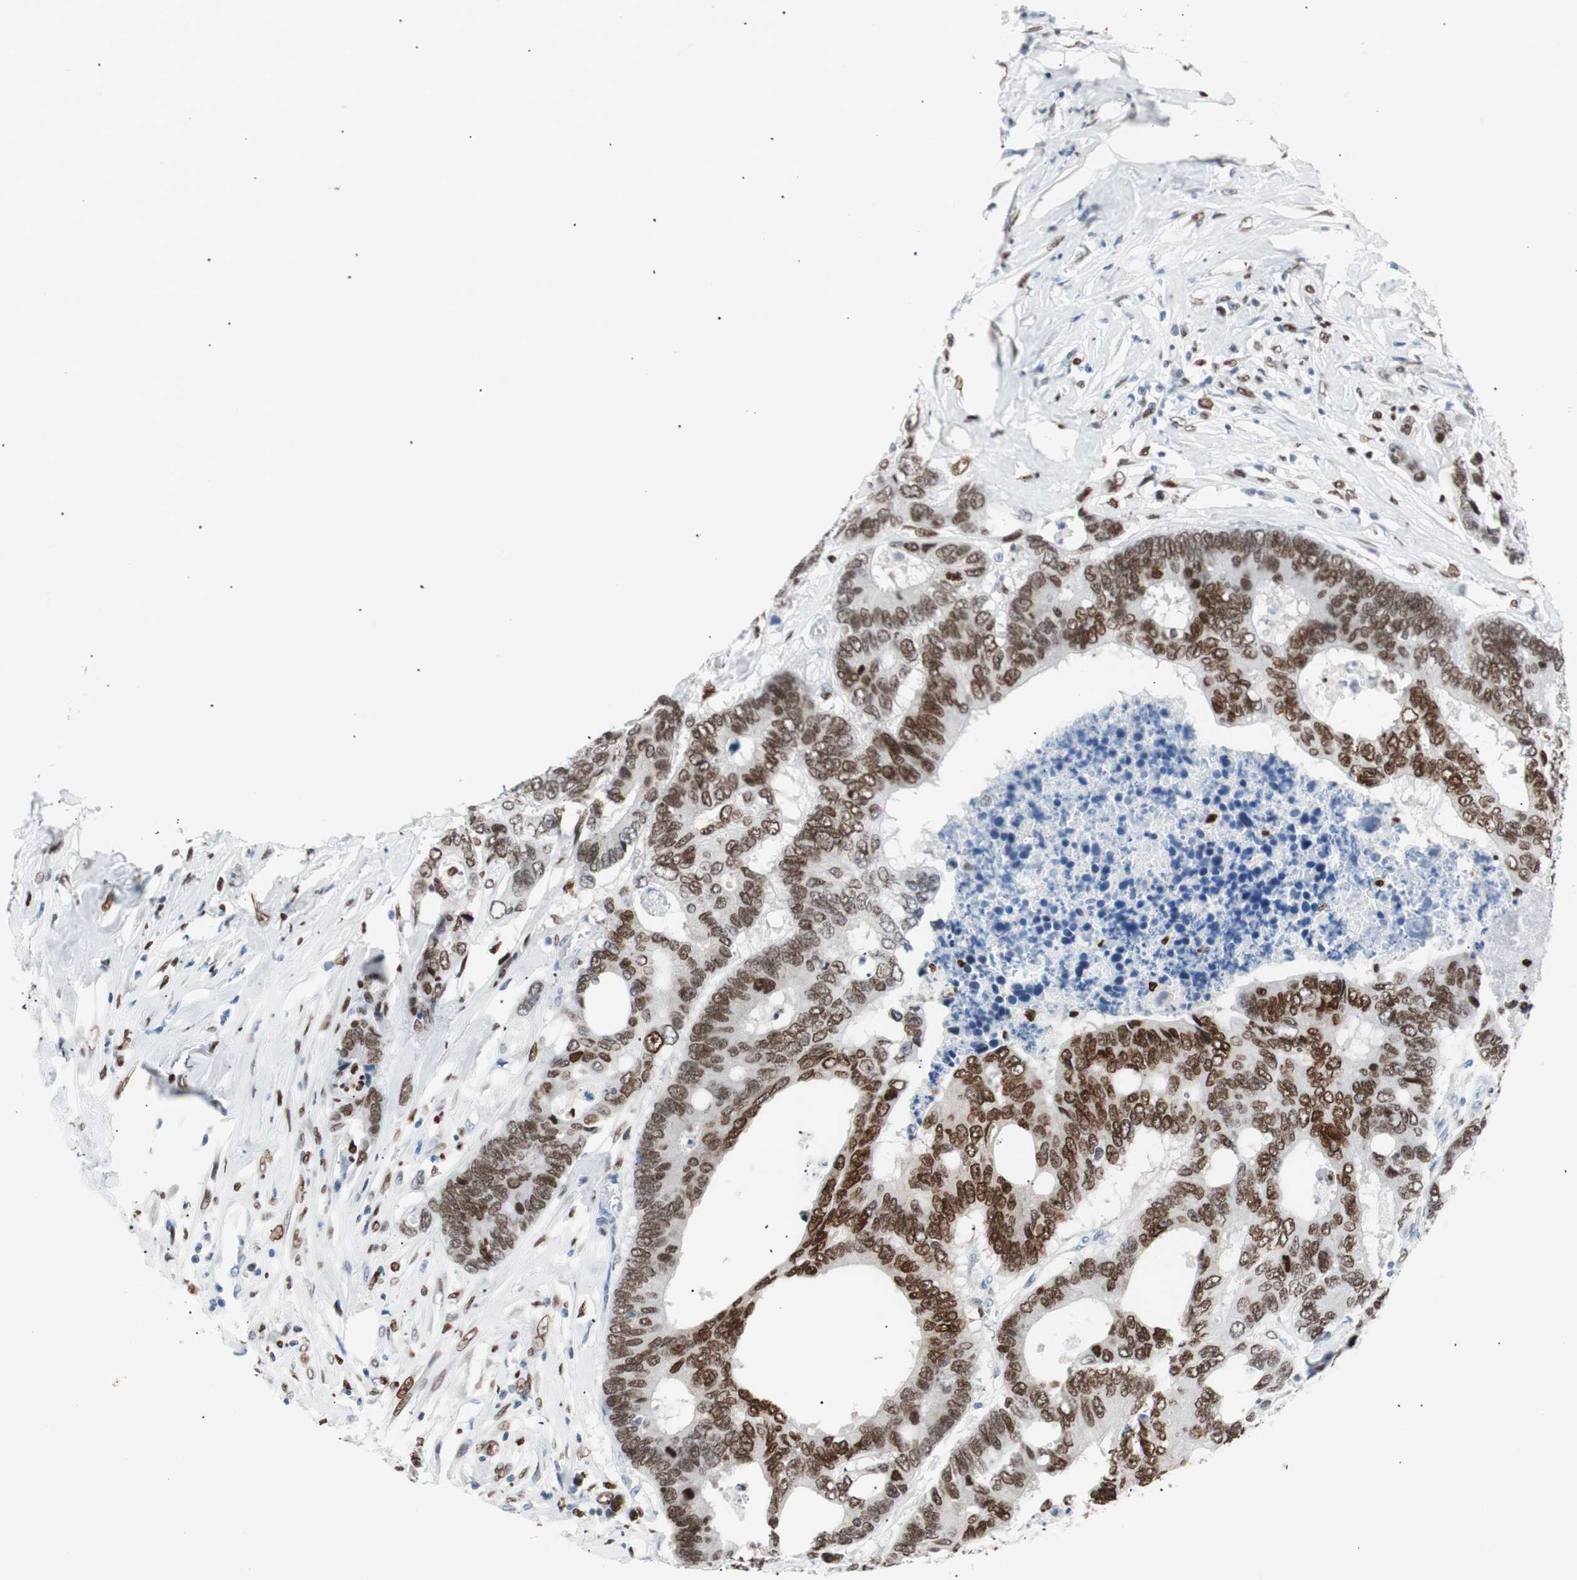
{"staining": {"intensity": "moderate", "quantity": ">75%", "location": "nuclear"}, "tissue": "colorectal cancer", "cell_type": "Tumor cells", "image_type": "cancer", "snomed": [{"axis": "morphology", "description": "Adenocarcinoma, NOS"}, {"axis": "topography", "description": "Rectum"}], "caption": "This is a photomicrograph of immunohistochemistry staining of colorectal cancer (adenocarcinoma), which shows moderate positivity in the nuclear of tumor cells.", "gene": "CEBPB", "patient": {"sex": "male", "age": 55}}